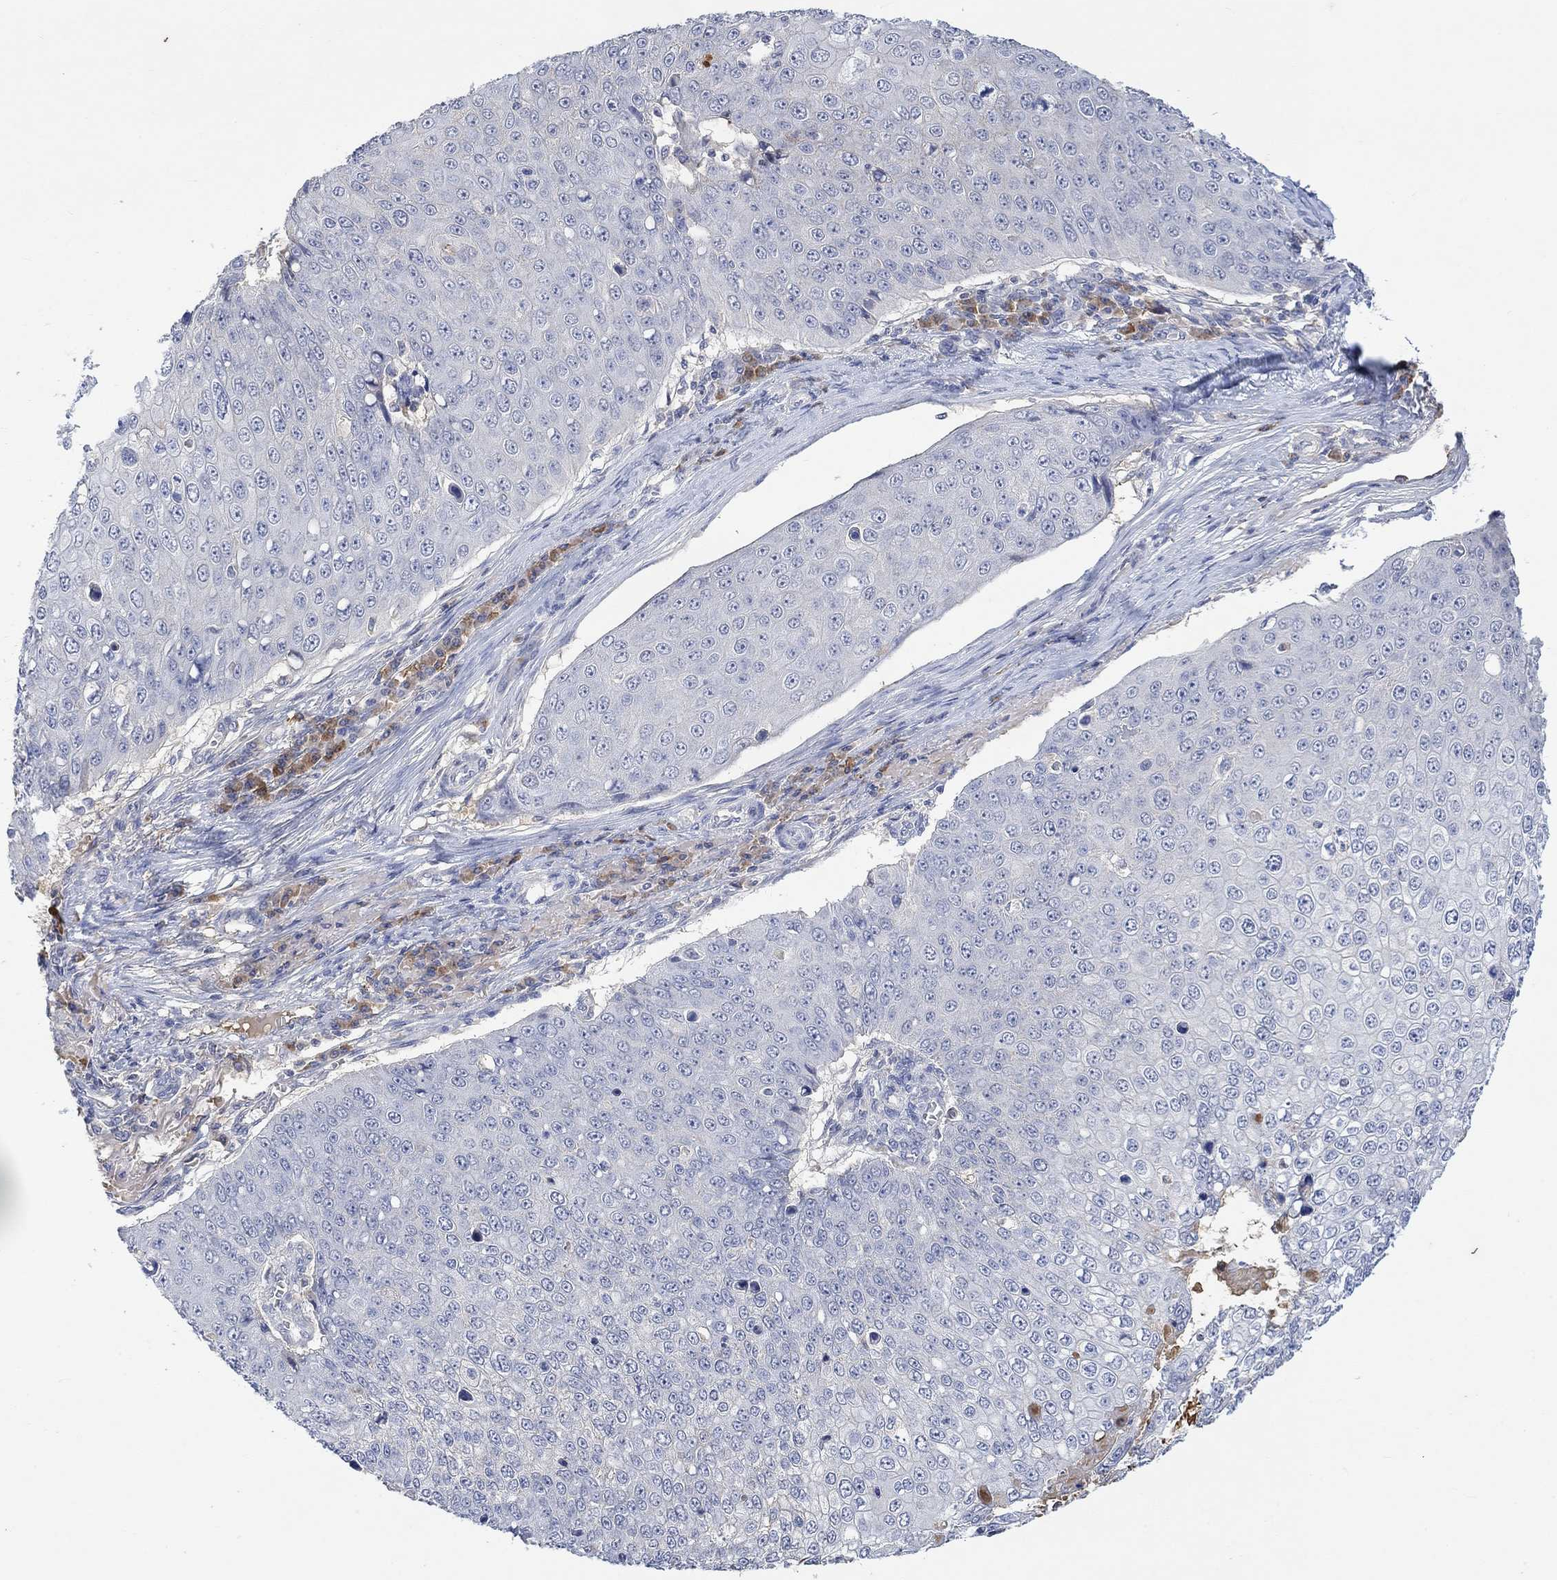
{"staining": {"intensity": "negative", "quantity": "none", "location": "none"}, "tissue": "skin cancer", "cell_type": "Tumor cells", "image_type": "cancer", "snomed": [{"axis": "morphology", "description": "Squamous cell carcinoma, NOS"}, {"axis": "topography", "description": "Skin"}], "caption": "The photomicrograph reveals no staining of tumor cells in squamous cell carcinoma (skin). Brightfield microscopy of immunohistochemistry (IHC) stained with DAB (3,3'-diaminobenzidine) (brown) and hematoxylin (blue), captured at high magnification.", "gene": "MSTN", "patient": {"sex": "male", "age": 71}}